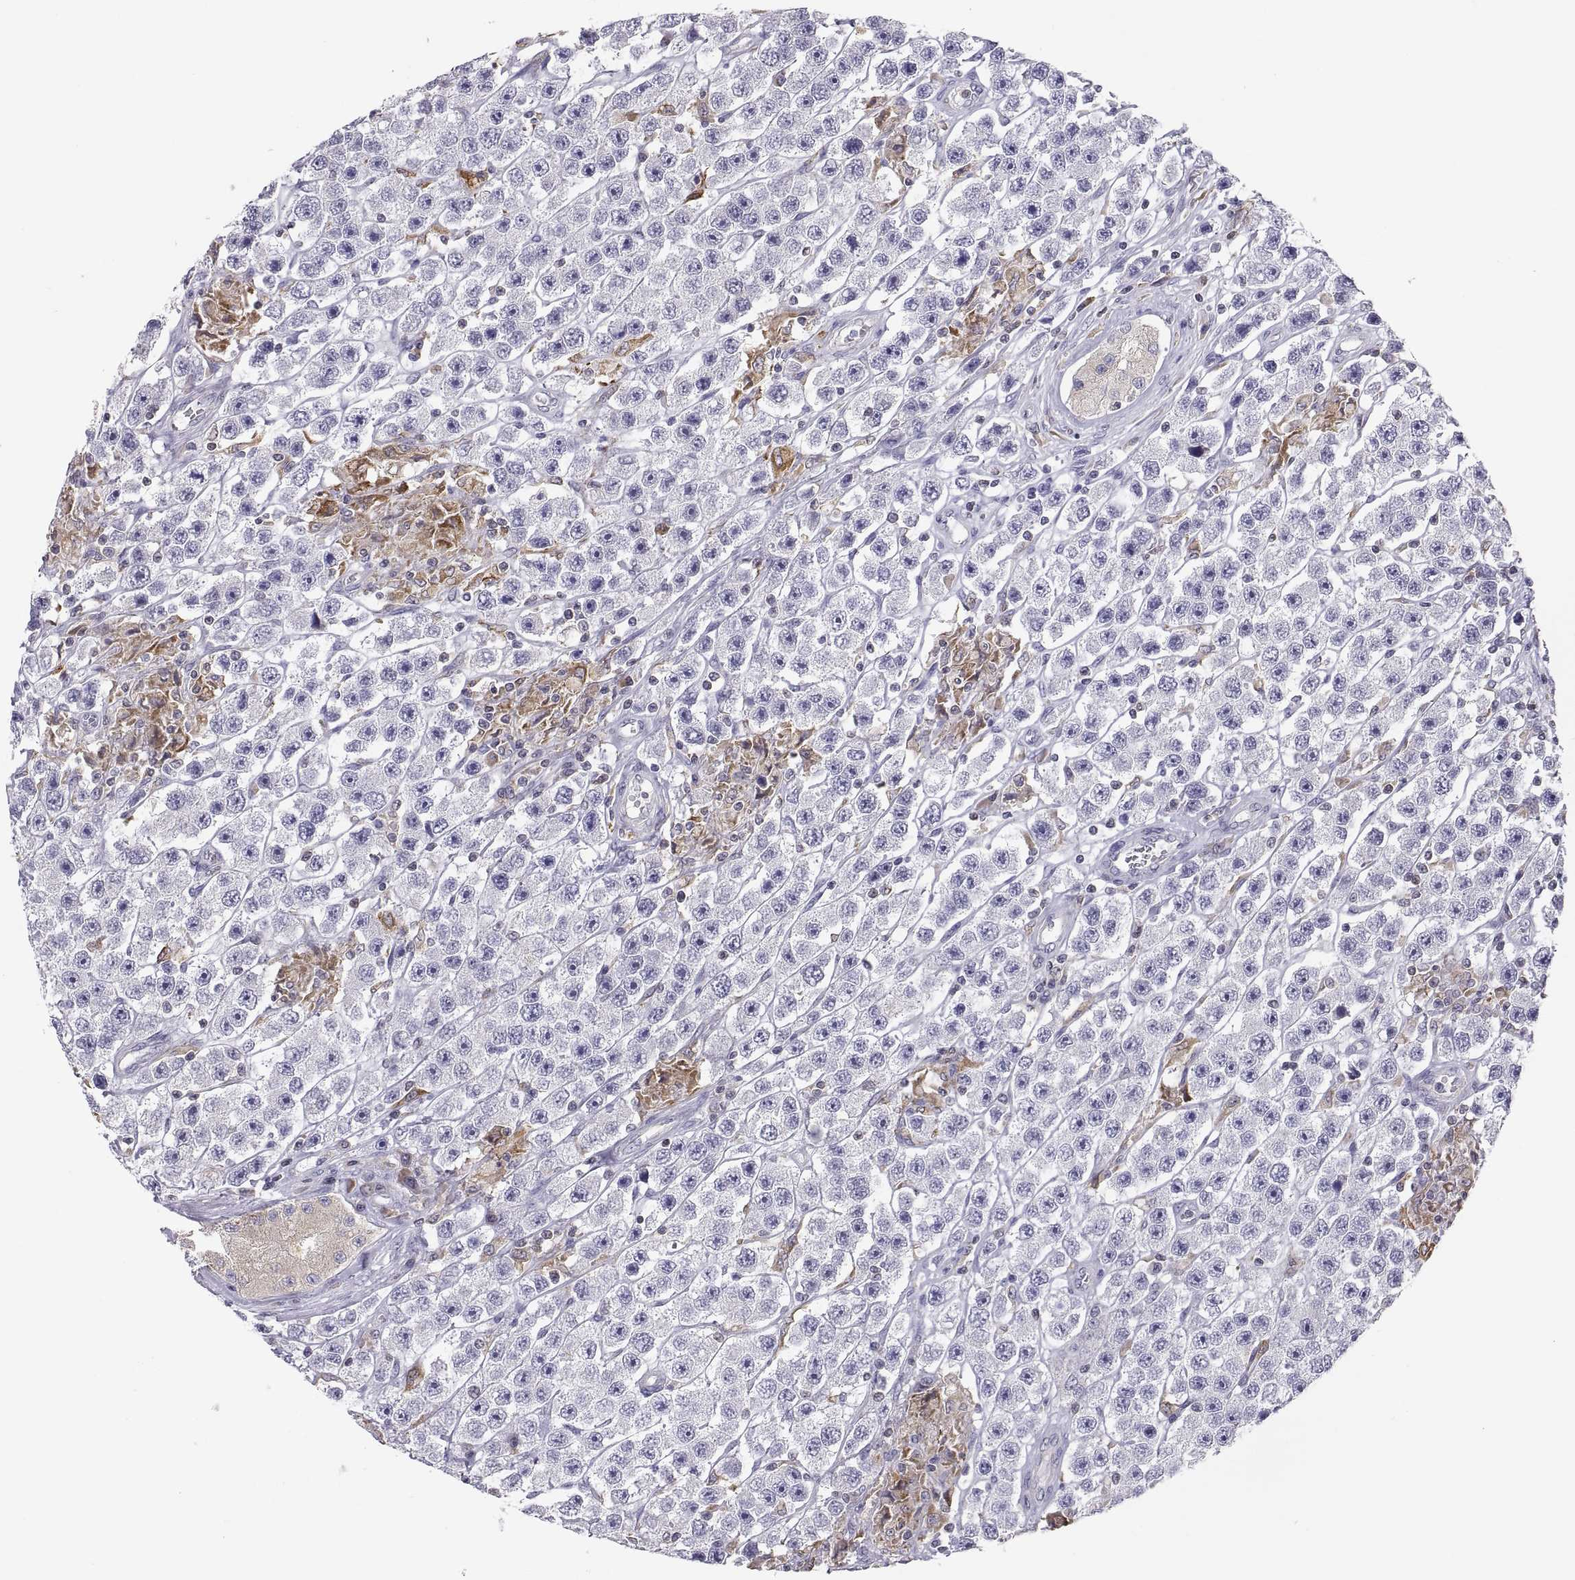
{"staining": {"intensity": "negative", "quantity": "none", "location": "none"}, "tissue": "testis cancer", "cell_type": "Tumor cells", "image_type": "cancer", "snomed": [{"axis": "morphology", "description": "Seminoma, NOS"}, {"axis": "topography", "description": "Testis"}], "caption": "IHC histopathology image of testis seminoma stained for a protein (brown), which shows no positivity in tumor cells.", "gene": "ERO1A", "patient": {"sex": "male", "age": 45}}